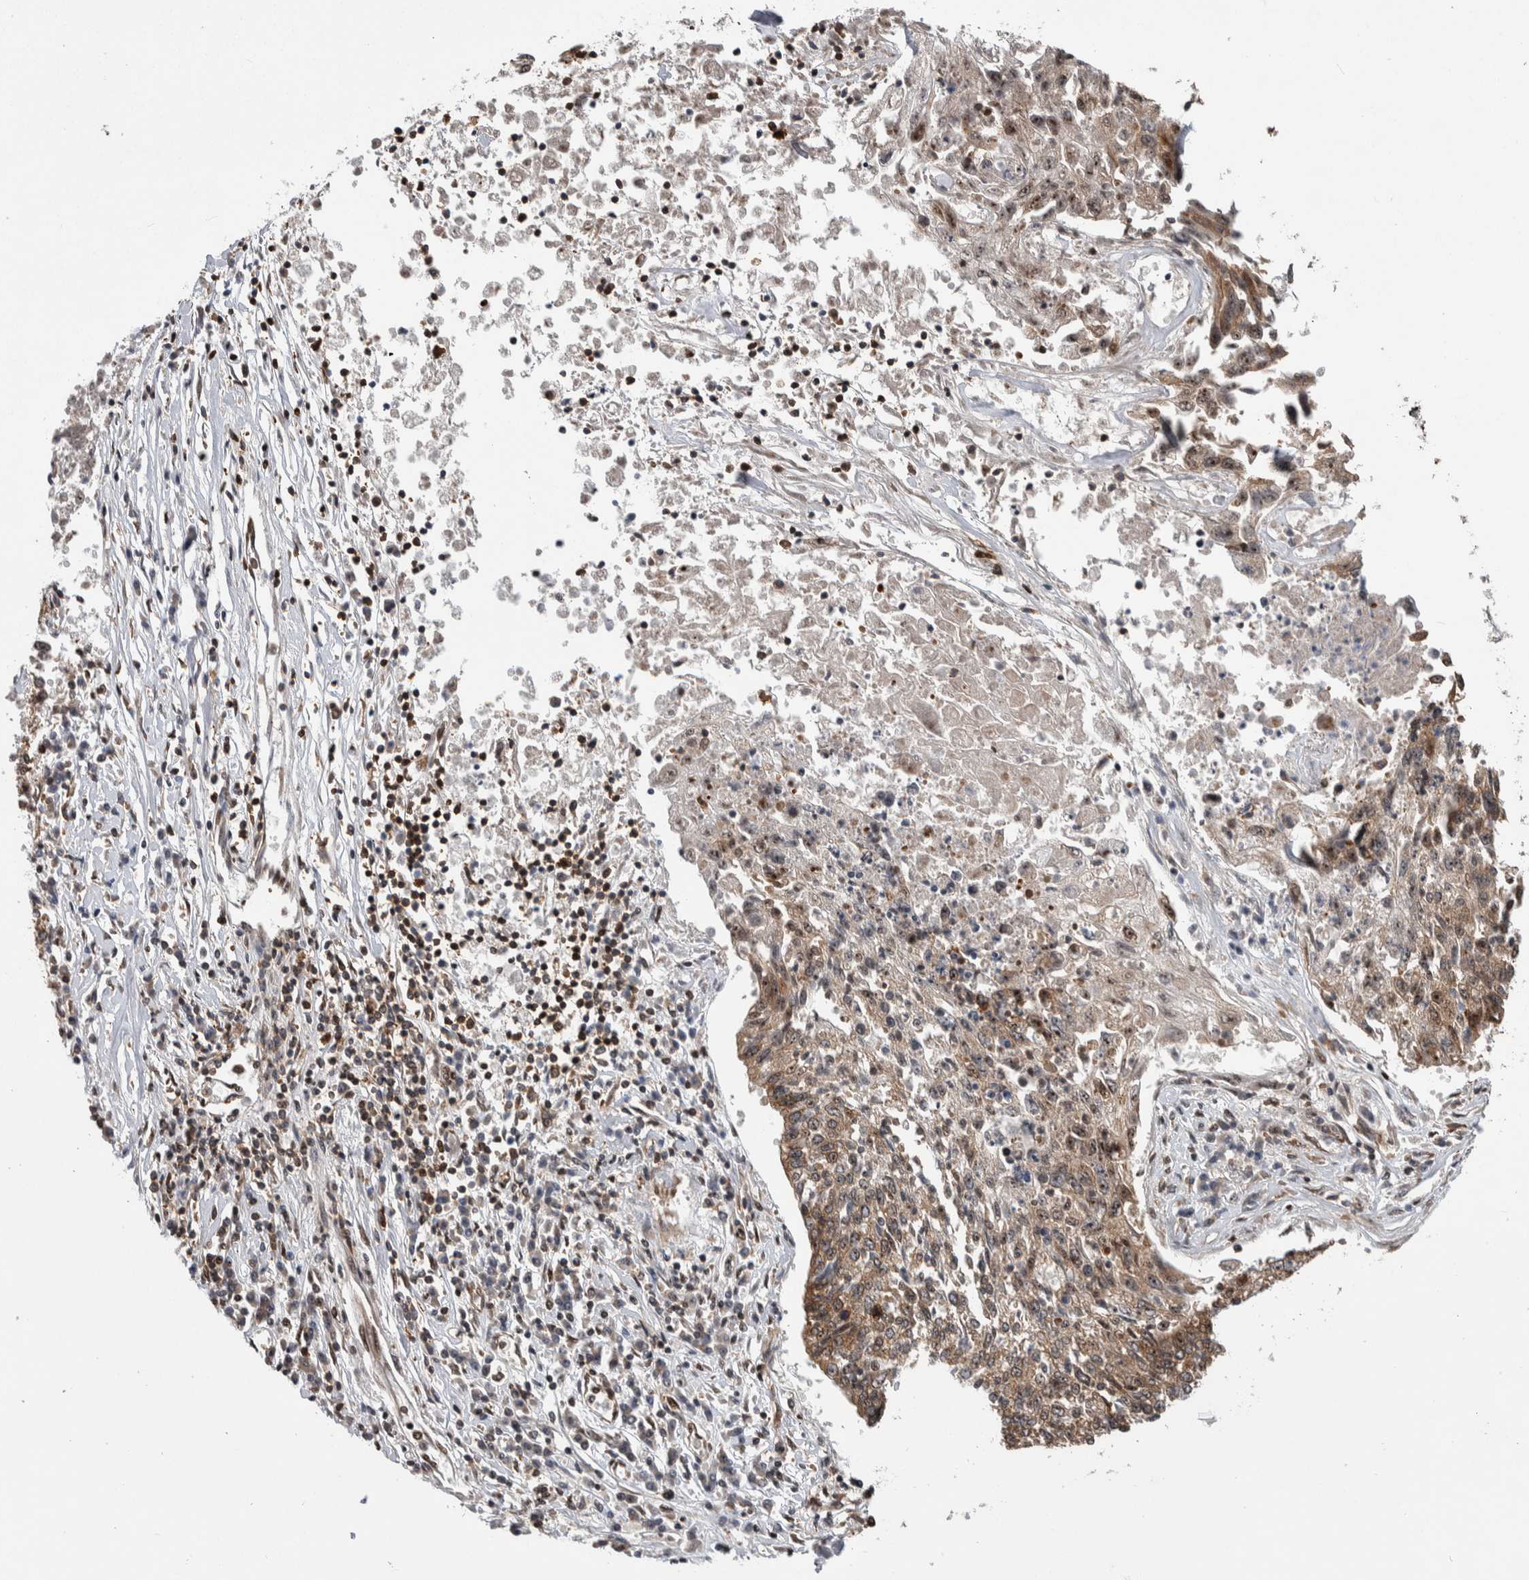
{"staining": {"intensity": "moderate", "quantity": ">75%", "location": "cytoplasmic/membranous,nuclear"}, "tissue": "lung cancer", "cell_type": "Tumor cells", "image_type": "cancer", "snomed": [{"axis": "morphology", "description": "Normal tissue, NOS"}, {"axis": "morphology", "description": "Squamous cell carcinoma, NOS"}, {"axis": "topography", "description": "Lymph node"}, {"axis": "topography", "description": "Cartilage tissue"}, {"axis": "topography", "description": "Bronchus"}, {"axis": "topography", "description": "Lung"}, {"axis": "topography", "description": "Peripheral nerve tissue"}], "caption": "IHC histopathology image of human lung cancer (squamous cell carcinoma) stained for a protein (brown), which reveals medium levels of moderate cytoplasmic/membranous and nuclear staining in approximately >75% of tumor cells.", "gene": "NCL", "patient": {"sex": "female", "age": 49}}